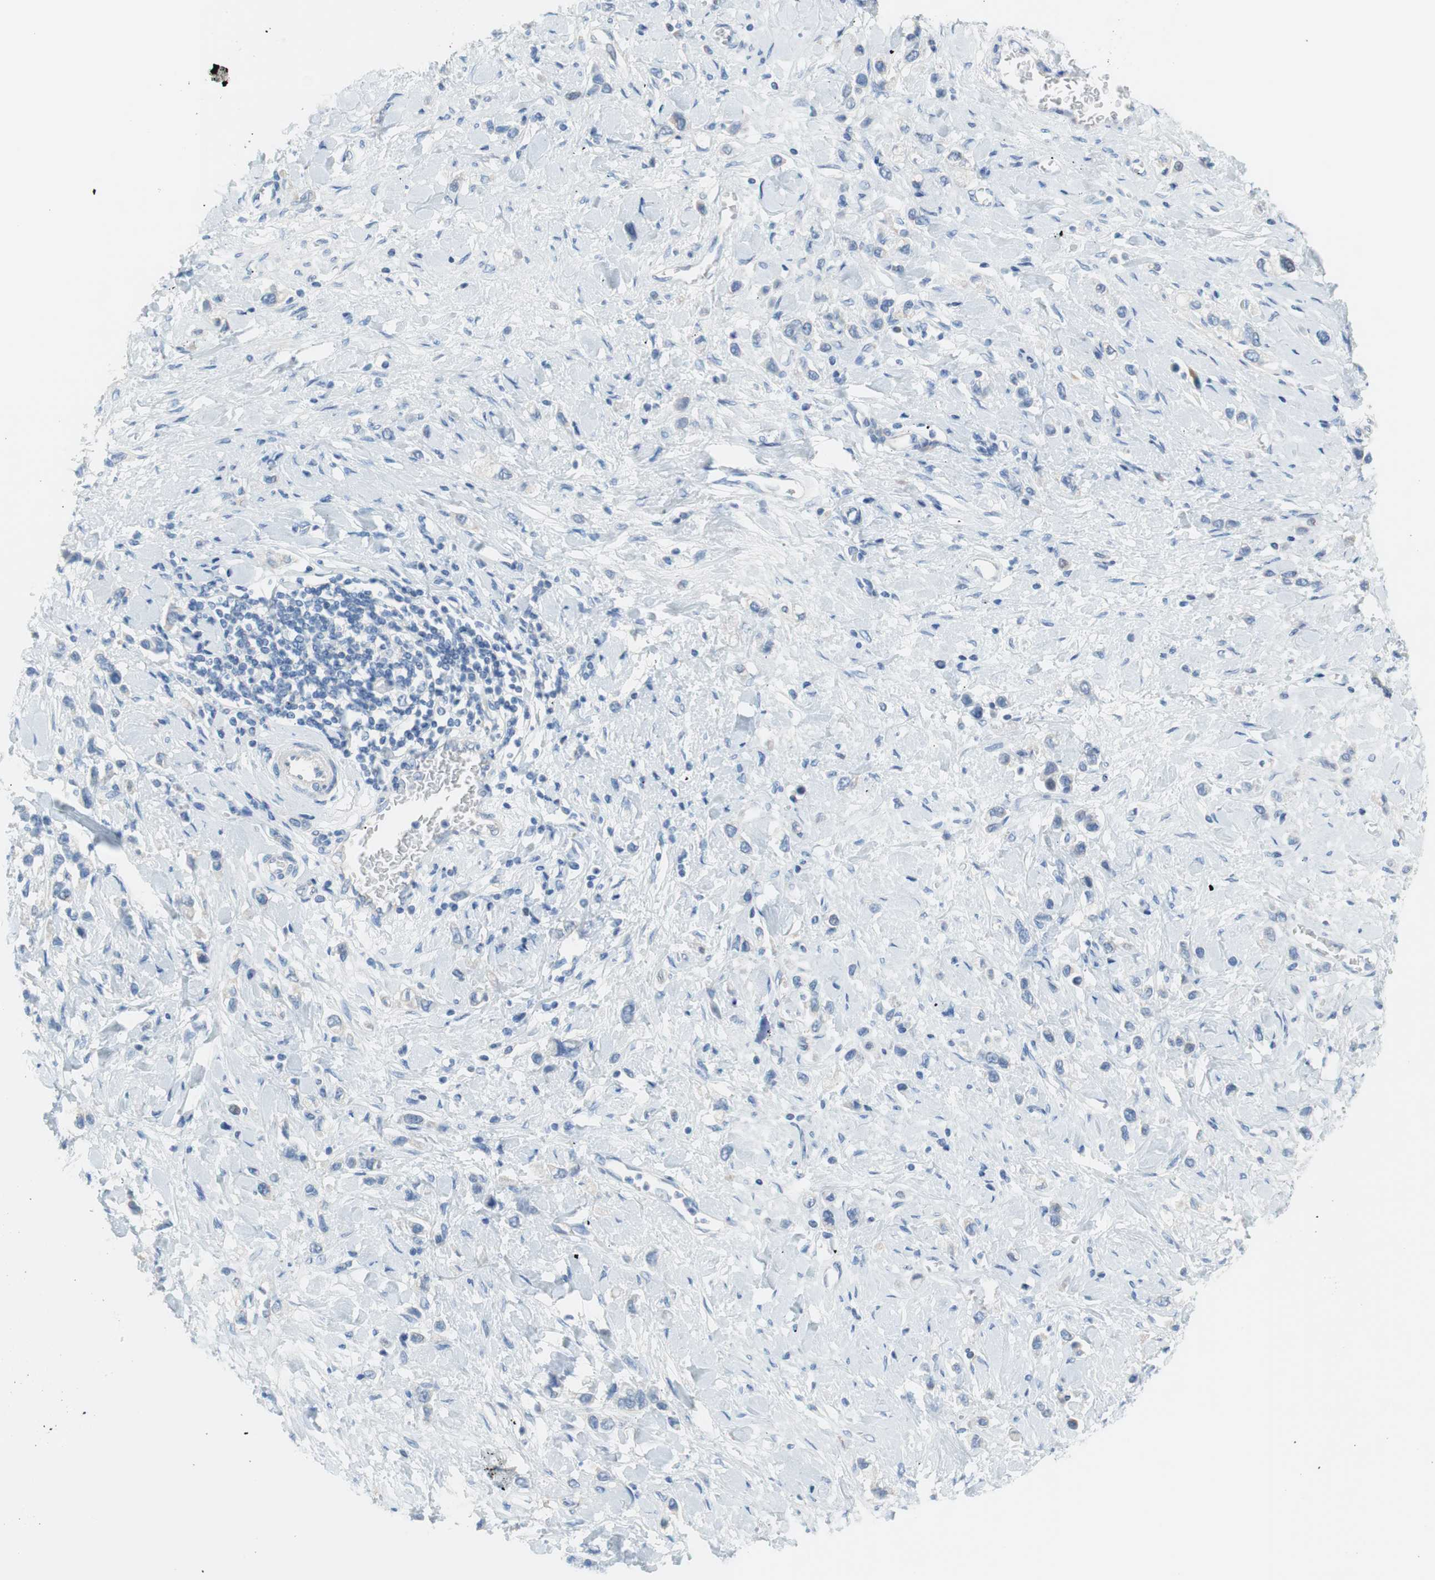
{"staining": {"intensity": "negative", "quantity": "none", "location": "none"}, "tissue": "stomach cancer", "cell_type": "Tumor cells", "image_type": "cancer", "snomed": [{"axis": "morphology", "description": "Normal tissue, NOS"}, {"axis": "morphology", "description": "Adenocarcinoma, NOS"}, {"axis": "topography", "description": "Stomach, upper"}, {"axis": "topography", "description": "Stomach"}], "caption": "Adenocarcinoma (stomach) was stained to show a protein in brown. There is no significant staining in tumor cells. (Brightfield microscopy of DAB (3,3'-diaminobenzidine) immunohistochemistry (IHC) at high magnification).", "gene": "MYH1", "patient": {"sex": "female", "age": 65}}